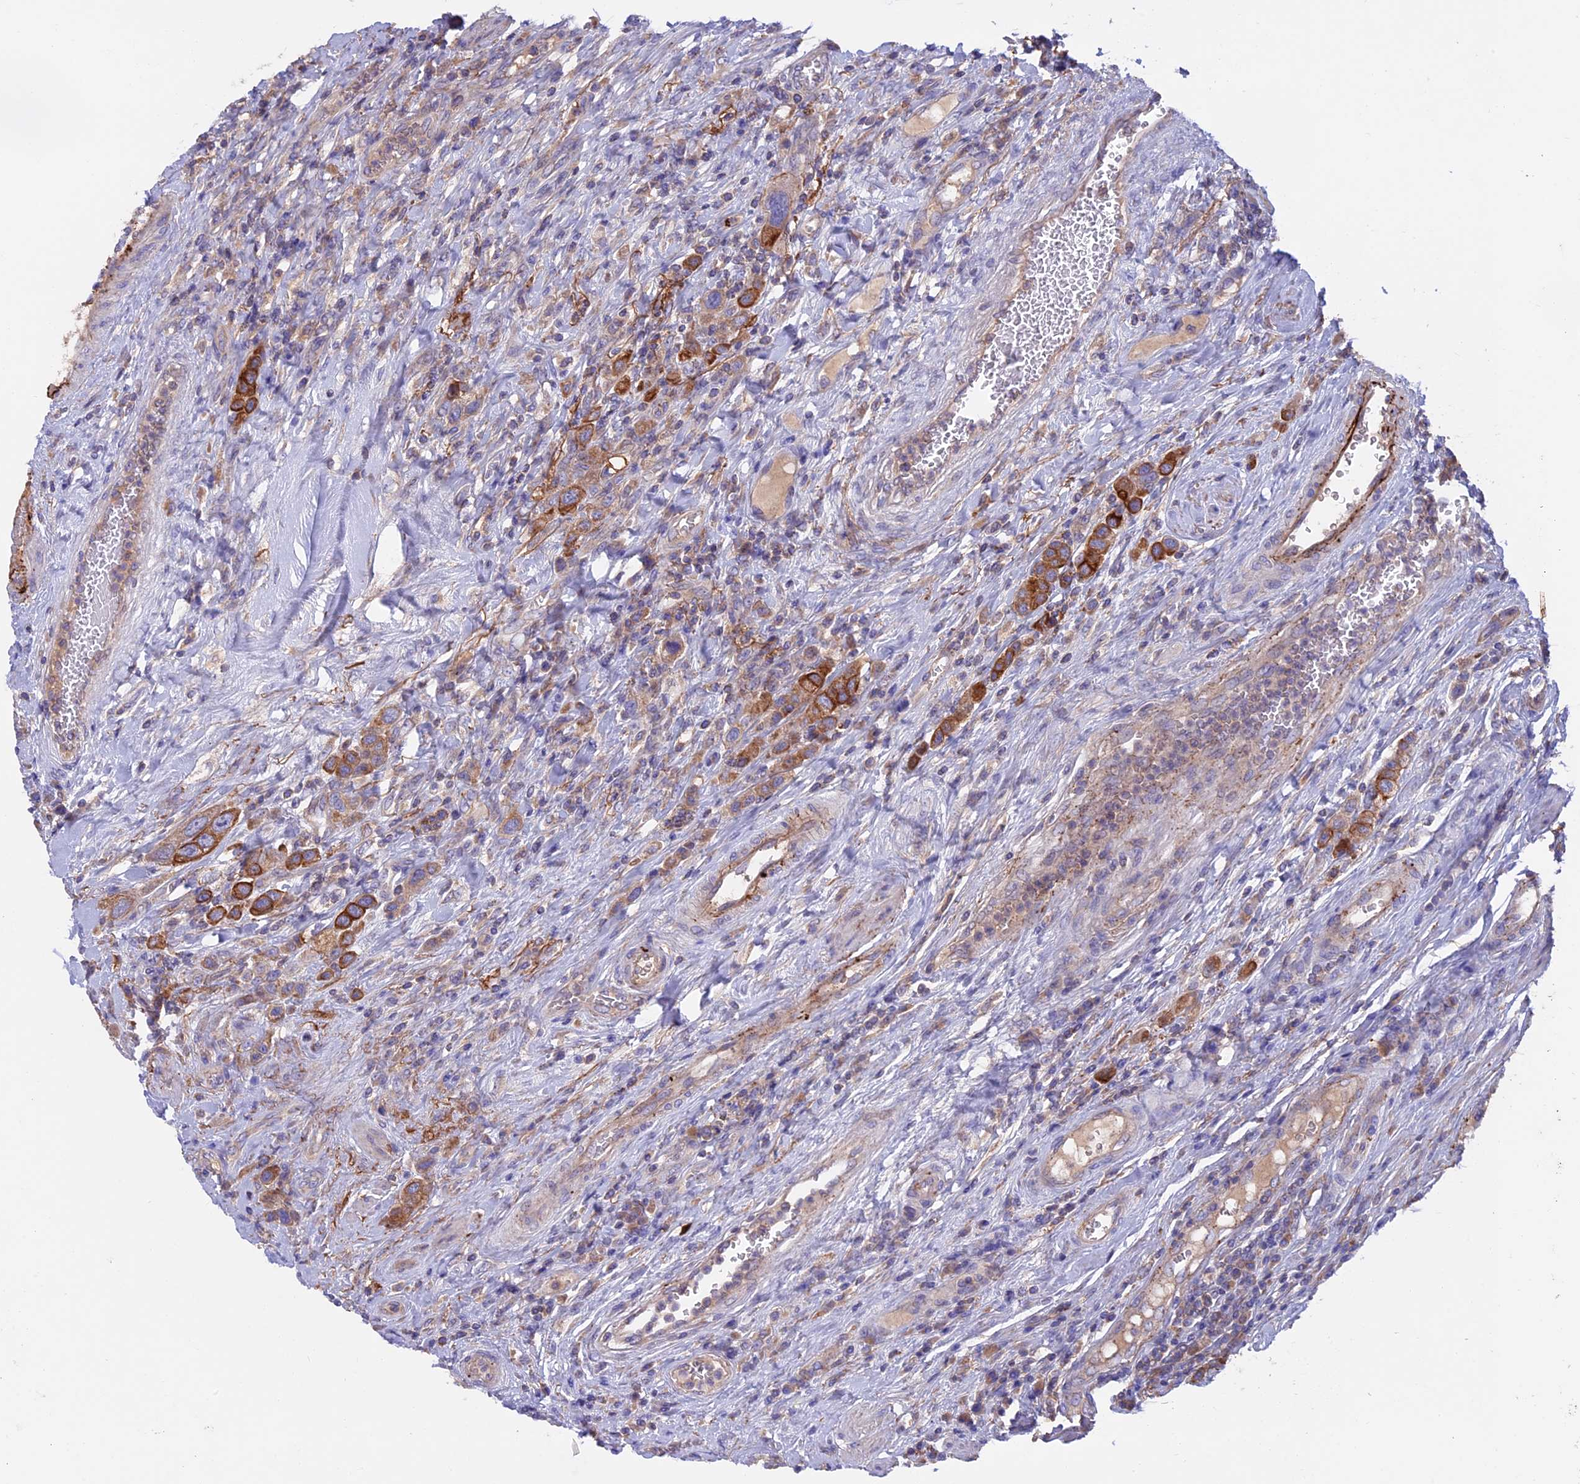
{"staining": {"intensity": "strong", "quantity": ">75%", "location": "cytoplasmic/membranous"}, "tissue": "urothelial cancer", "cell_type": "Tumor cells", "image_type": "cancer", "snomed": [{"axis": "morphology", "description": "Urothelial carcinoma, High grade"}, {"axis": "topography", "description": "Urinary bladder"}], "caption": "Urothelial cancer was stained to show a protein in brown. There is high levels of strong cytoplasmic/membranous expression in approximately >75% of tumor cells.", "gene": "PTPN9", "patient": {"sex": "male", "age": 50}}